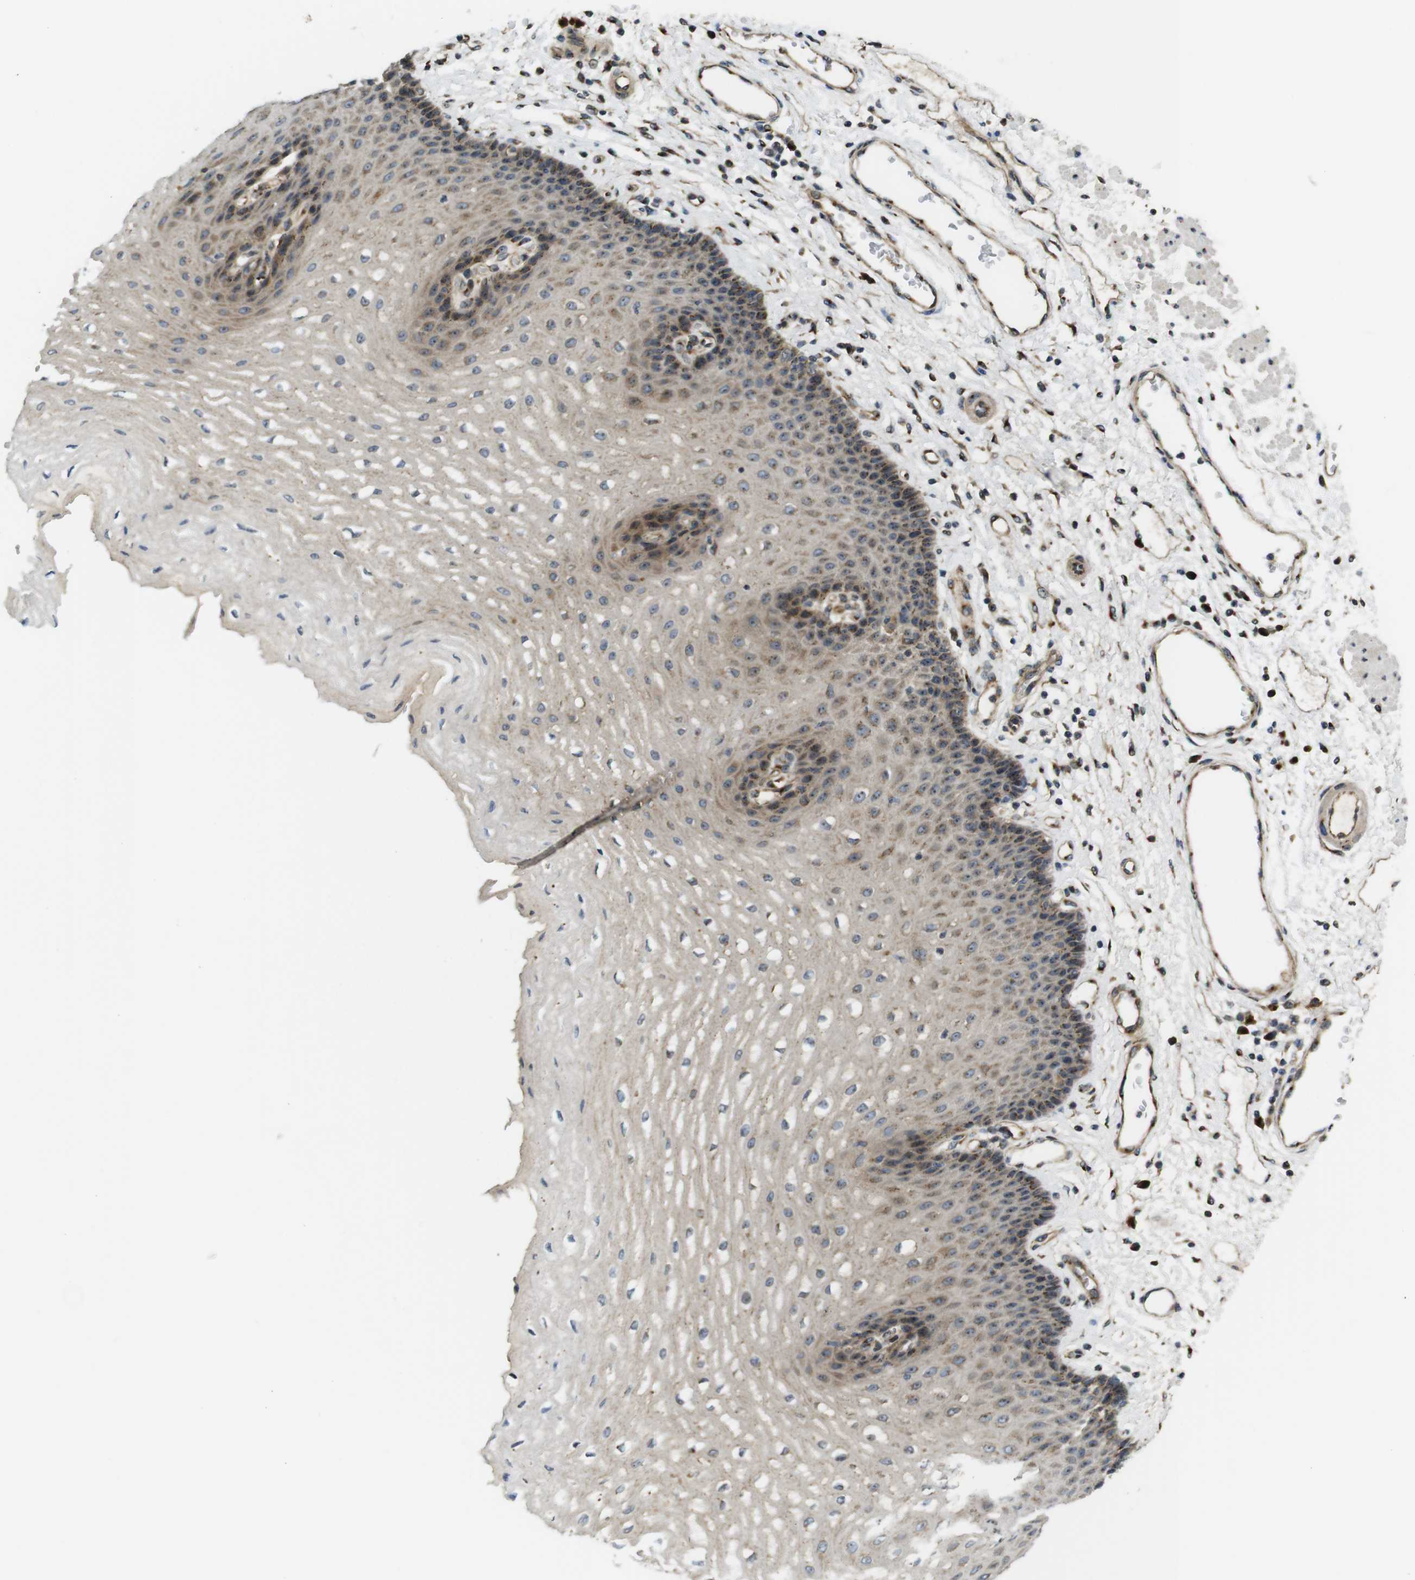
{"staining": {"intensity": "moderate", "quantity": "<25%", "location": "cytoplasmic/membranous"}, "tissue": "esophagus", "cell_type": "Squamous epithelial cells", "image_type": "normal", "snomed": [{"axis": "morphology", "description": "Normal tissue, NOS"}, {"axis": "topography", "description": "Esophagus"}], "caption": "DAB (3,3'-diaminobenzidine) immunohistochemical staining of unremarkable human esophagus shows moderate cytoplasmic/membranous protein positivity in approximately <25% of squamous epithelial cells.", "gene": "TMEM143", "patient": {"sex": "male", "age": 54}}